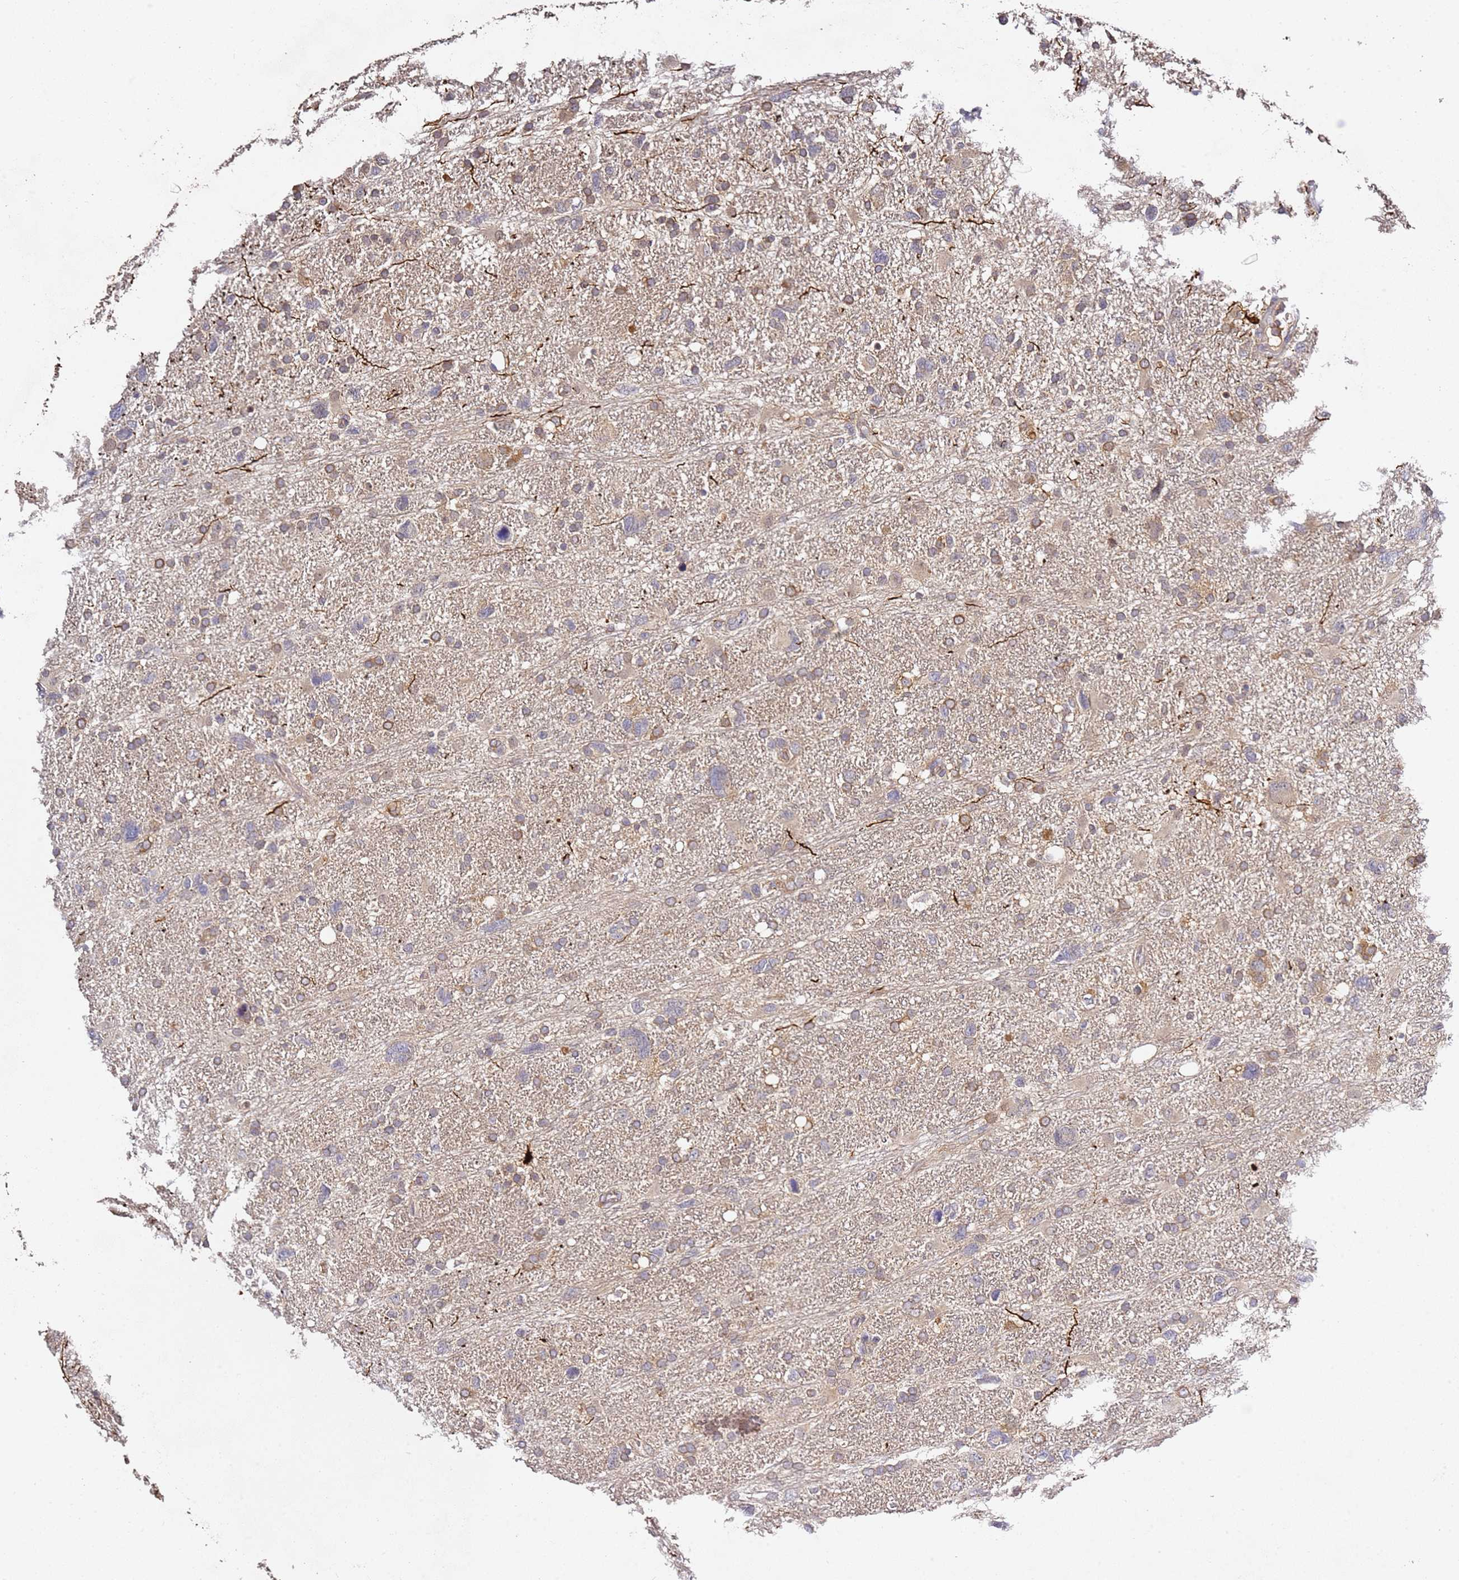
{"staining": {"intensity": "weak", "quantity": "<25%", "location": "cytoplasmic/membranous"}, "tissue": "glioma", "cell_type": "Tumor cells", "image_type": "cancer", "snomed": [{"axis": "morphology", "description": "Glioma, malignant, High grade"}, {"axis": "topography", "description": "Brain"}], "caption": "This is an IHC image of human glioma. There is no staining in tumor cells.", "gene": "OSBPL2", "patient": {"sex": "male", "age": 61}}